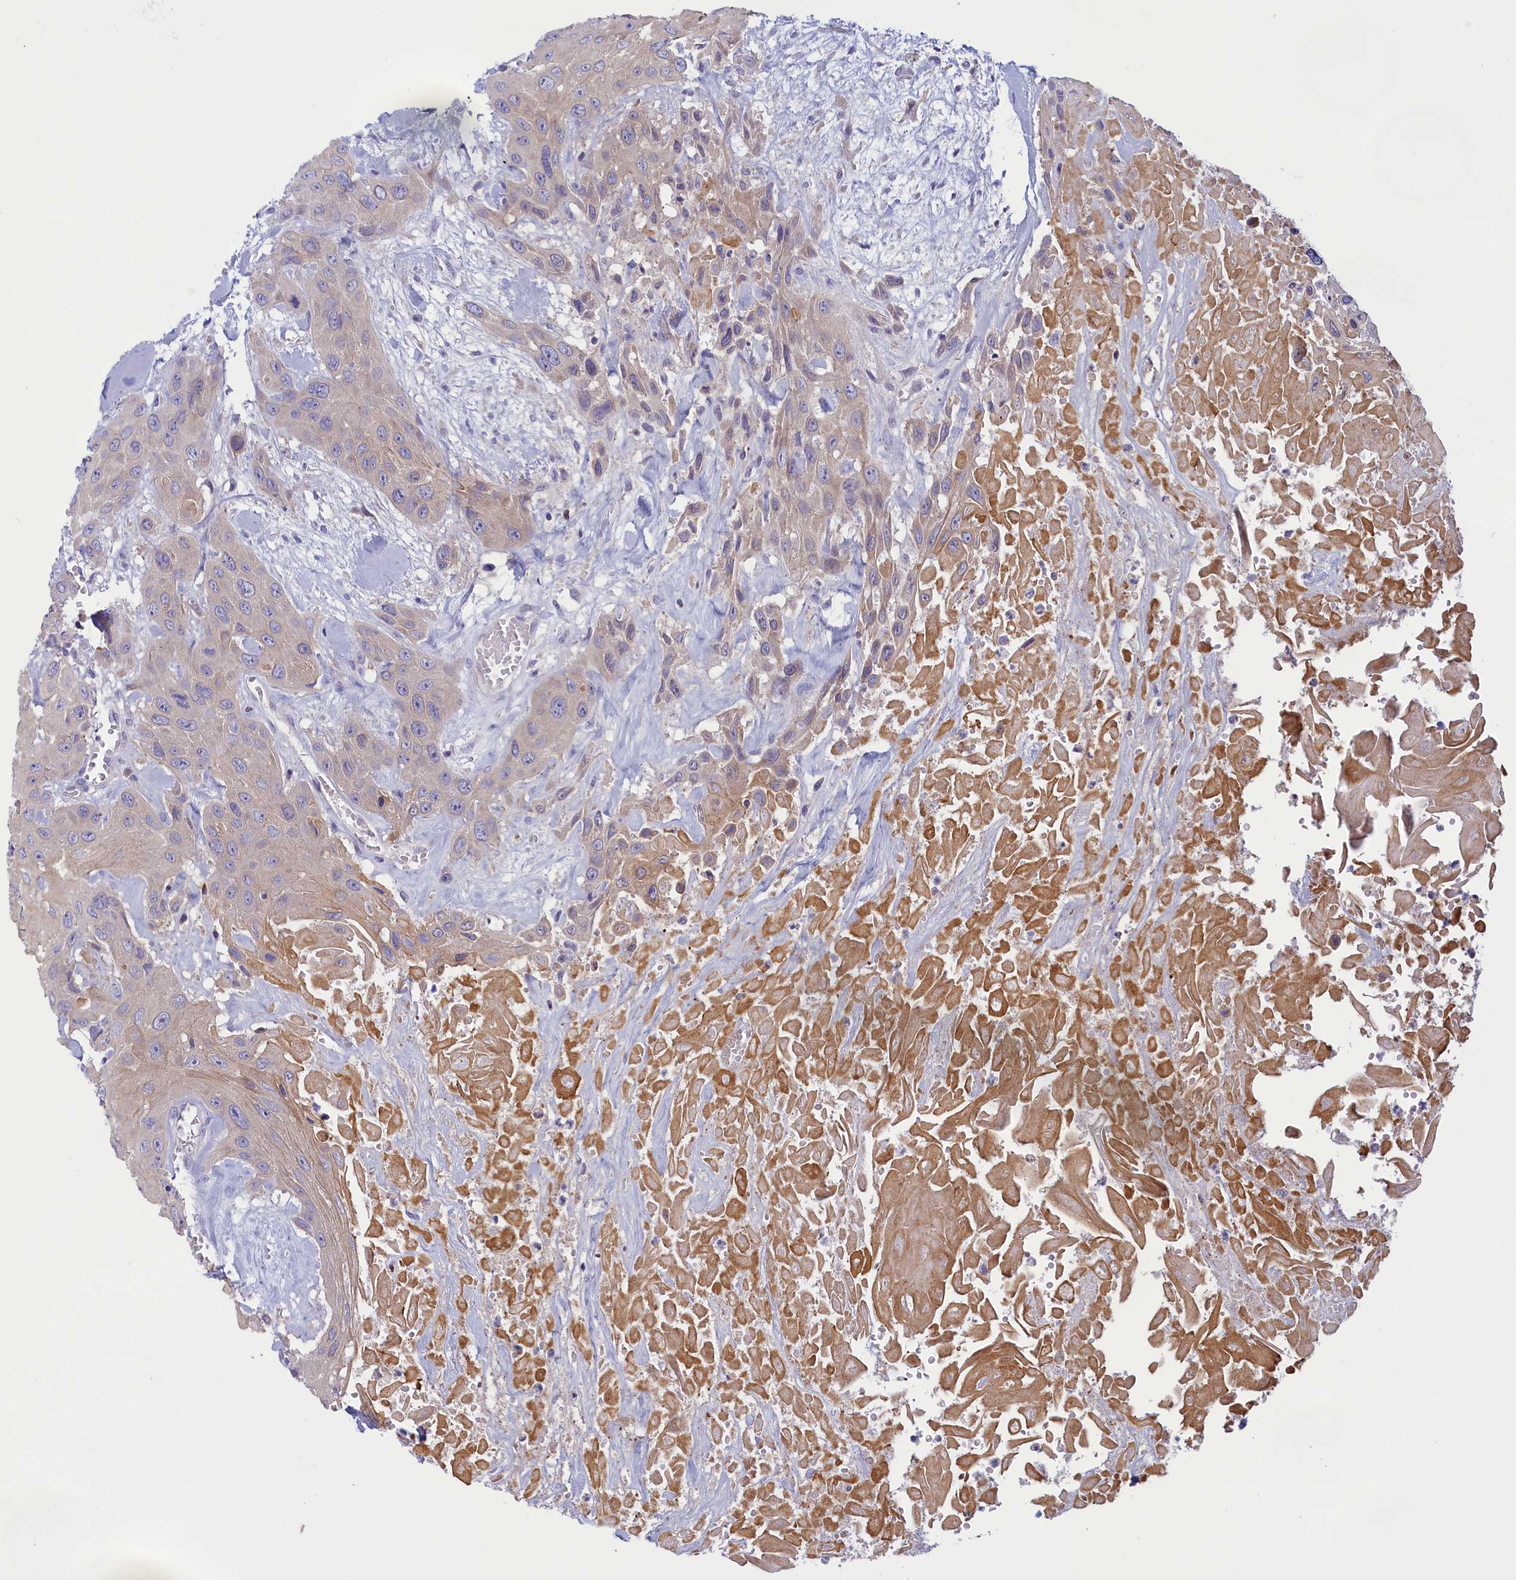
{"staining": {"intensity": "weak", "quantity": "<25%", "location": "cytoplasmic/membranous"}, "tissue": "head and neck cancer", "cell_type": "Tumor cells", "image_type": "cancer", "snomed": [{"axis": "morphology", "description": "Squamous cell carcinoma, NOS"}, {"axis": "topography", "description": "Head-Neck"}], "caption": "Head and neck squamous cell carcinoma was stained to show a protein in brown. There is no significant expression in tumor cells.", "gene": "CORO2A", "patient": {"sex": "male", "age": 81}}